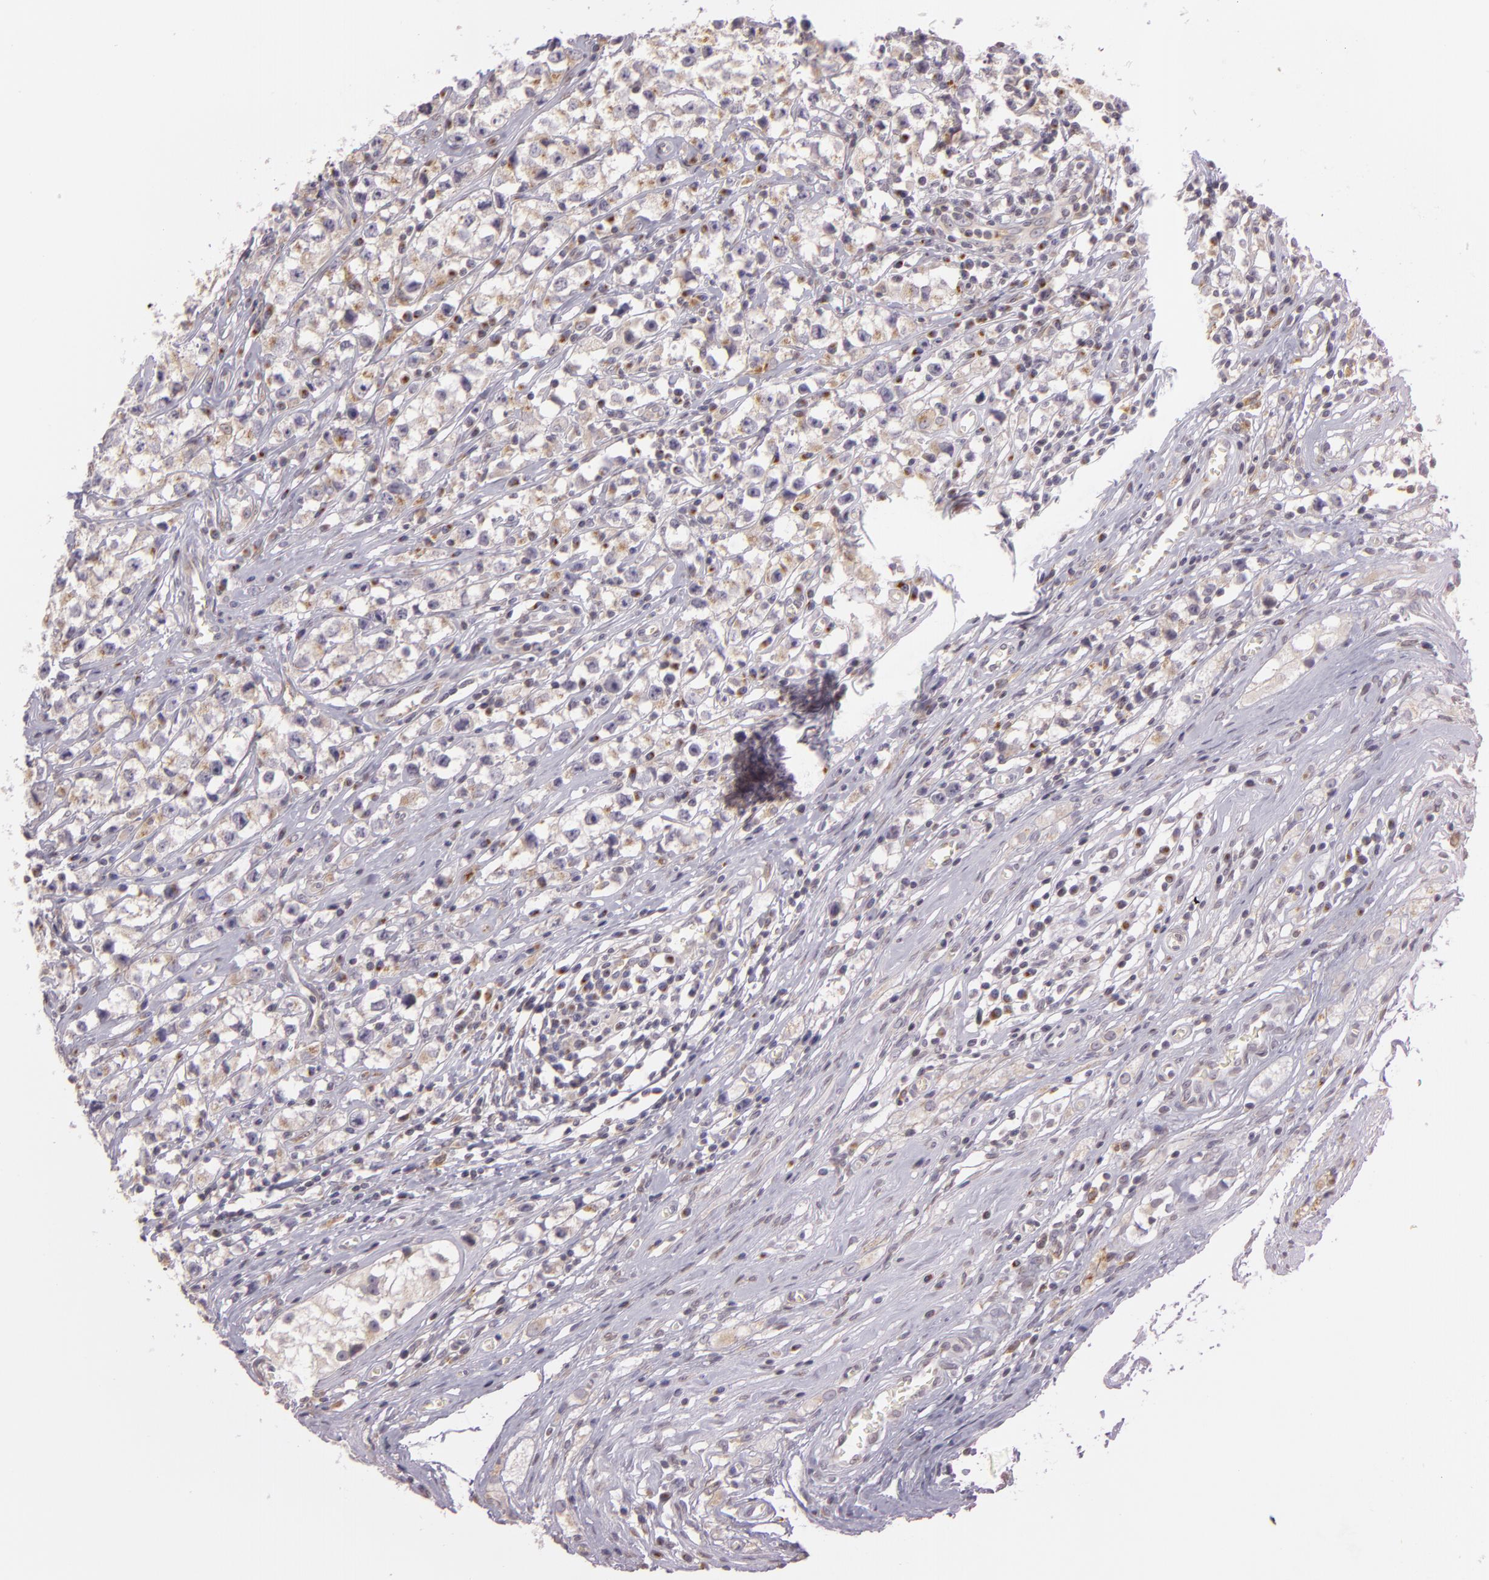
{"staining": {"intensity": "weak", "quantity": ">75%", "location": "cytoplasmic/membranous"}, "tissue": "testis cancer", "cell_type": "Tumor cells", "image_type": "cancer", "snomed": [{"axis": "morphology", "description": "Seminoma, NOS"}, {"axis": "topography", "description": "Testis"}], "caption": "Protein staining shows weak cytoplasmic/membranous staining in about >75% of tumor cells in testis cancer.", "gene": "LGMN", "patient": {"sex": "male", "age": 35}}